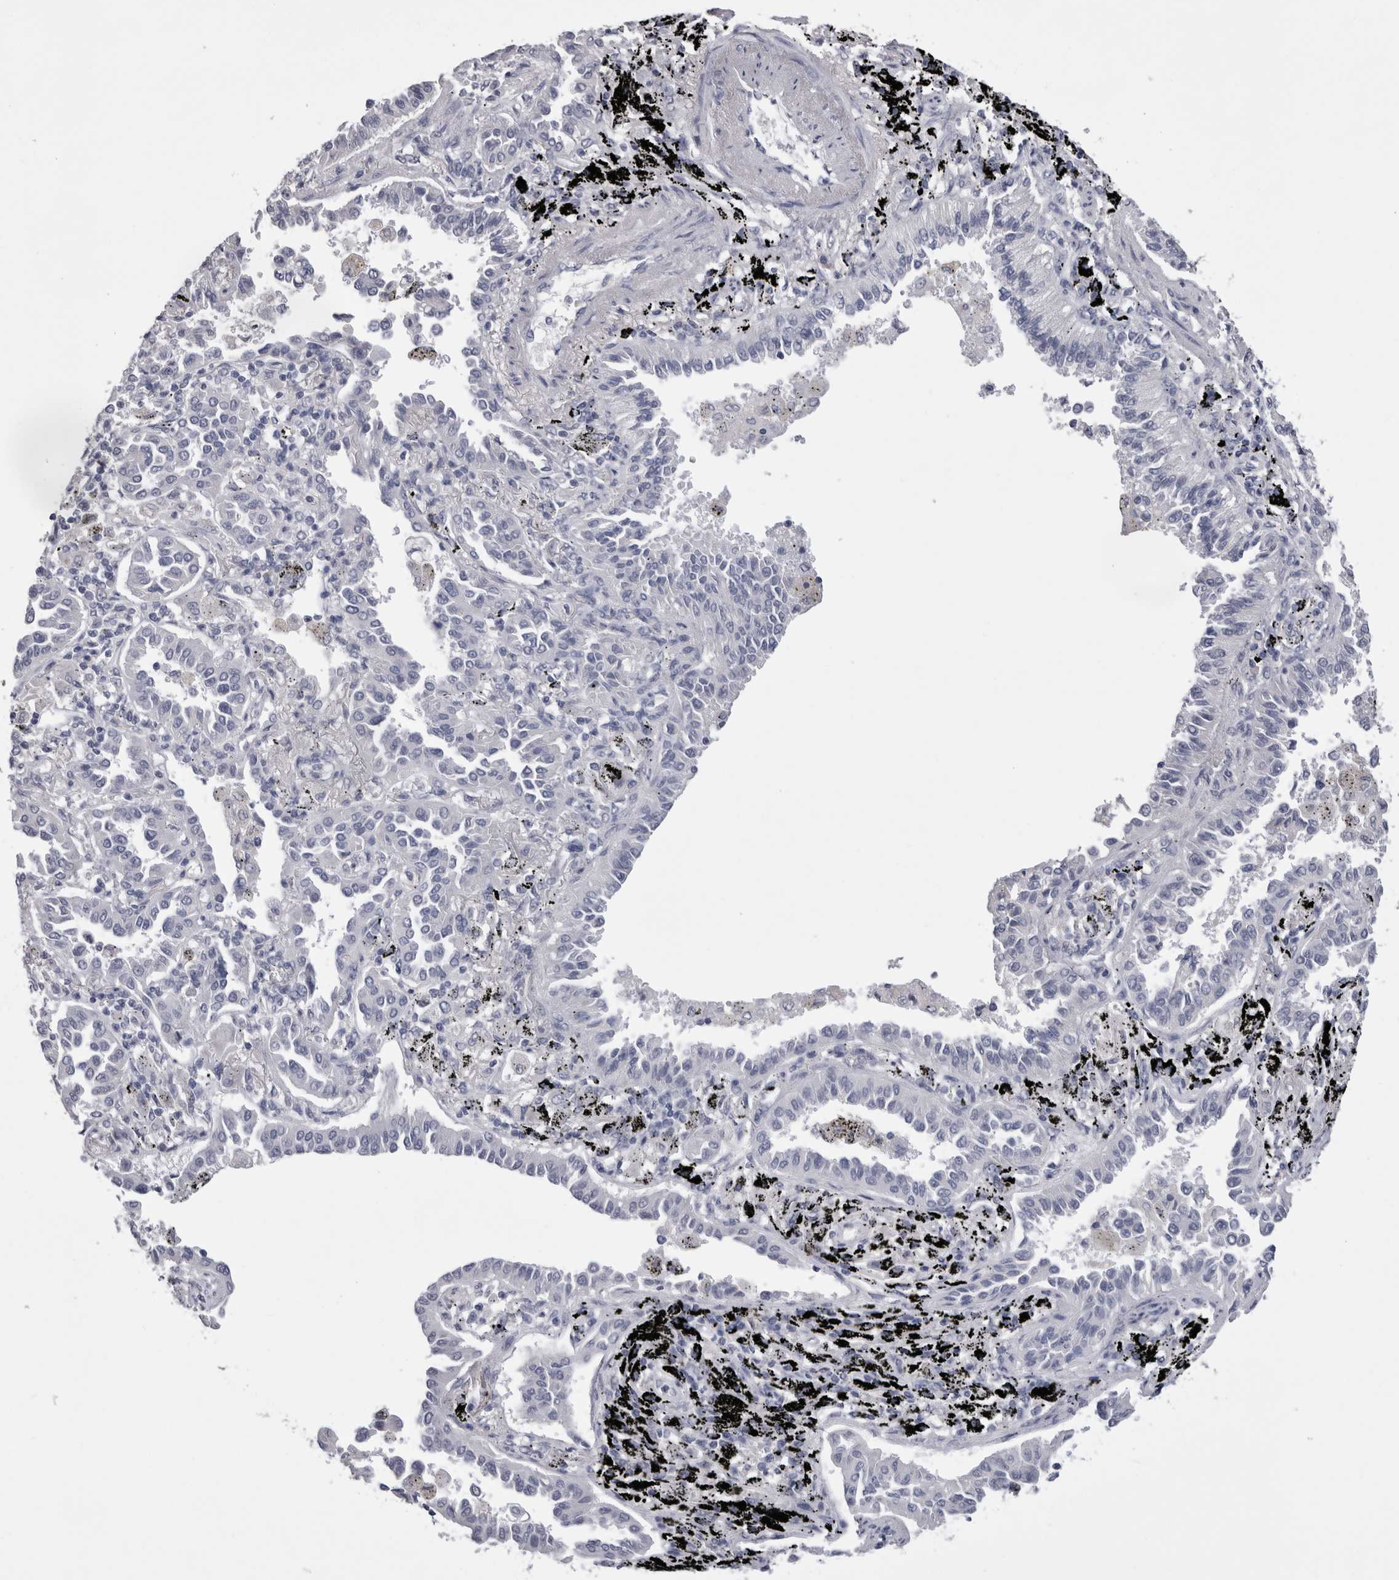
{"staining": {"intensity": "negative", "quantity": "none", "location": "none"}, "tissue": "lung cancer", "cell_type": "Tumor cells", "image_type": "cancer", "snomed": [{"axis": "morphology", "description": "Normal tissue, NOS"}, {"axis": "morphology", "description": "Adenocarcinoma, NOS"}, {"axis": "topography", "description": "Lung"}], "caption": "Tumor cells show no significant positivity in lung adenocarcinoma.", "gene": "CDHR5", "patient": {"sex": "male", "age": 59}}